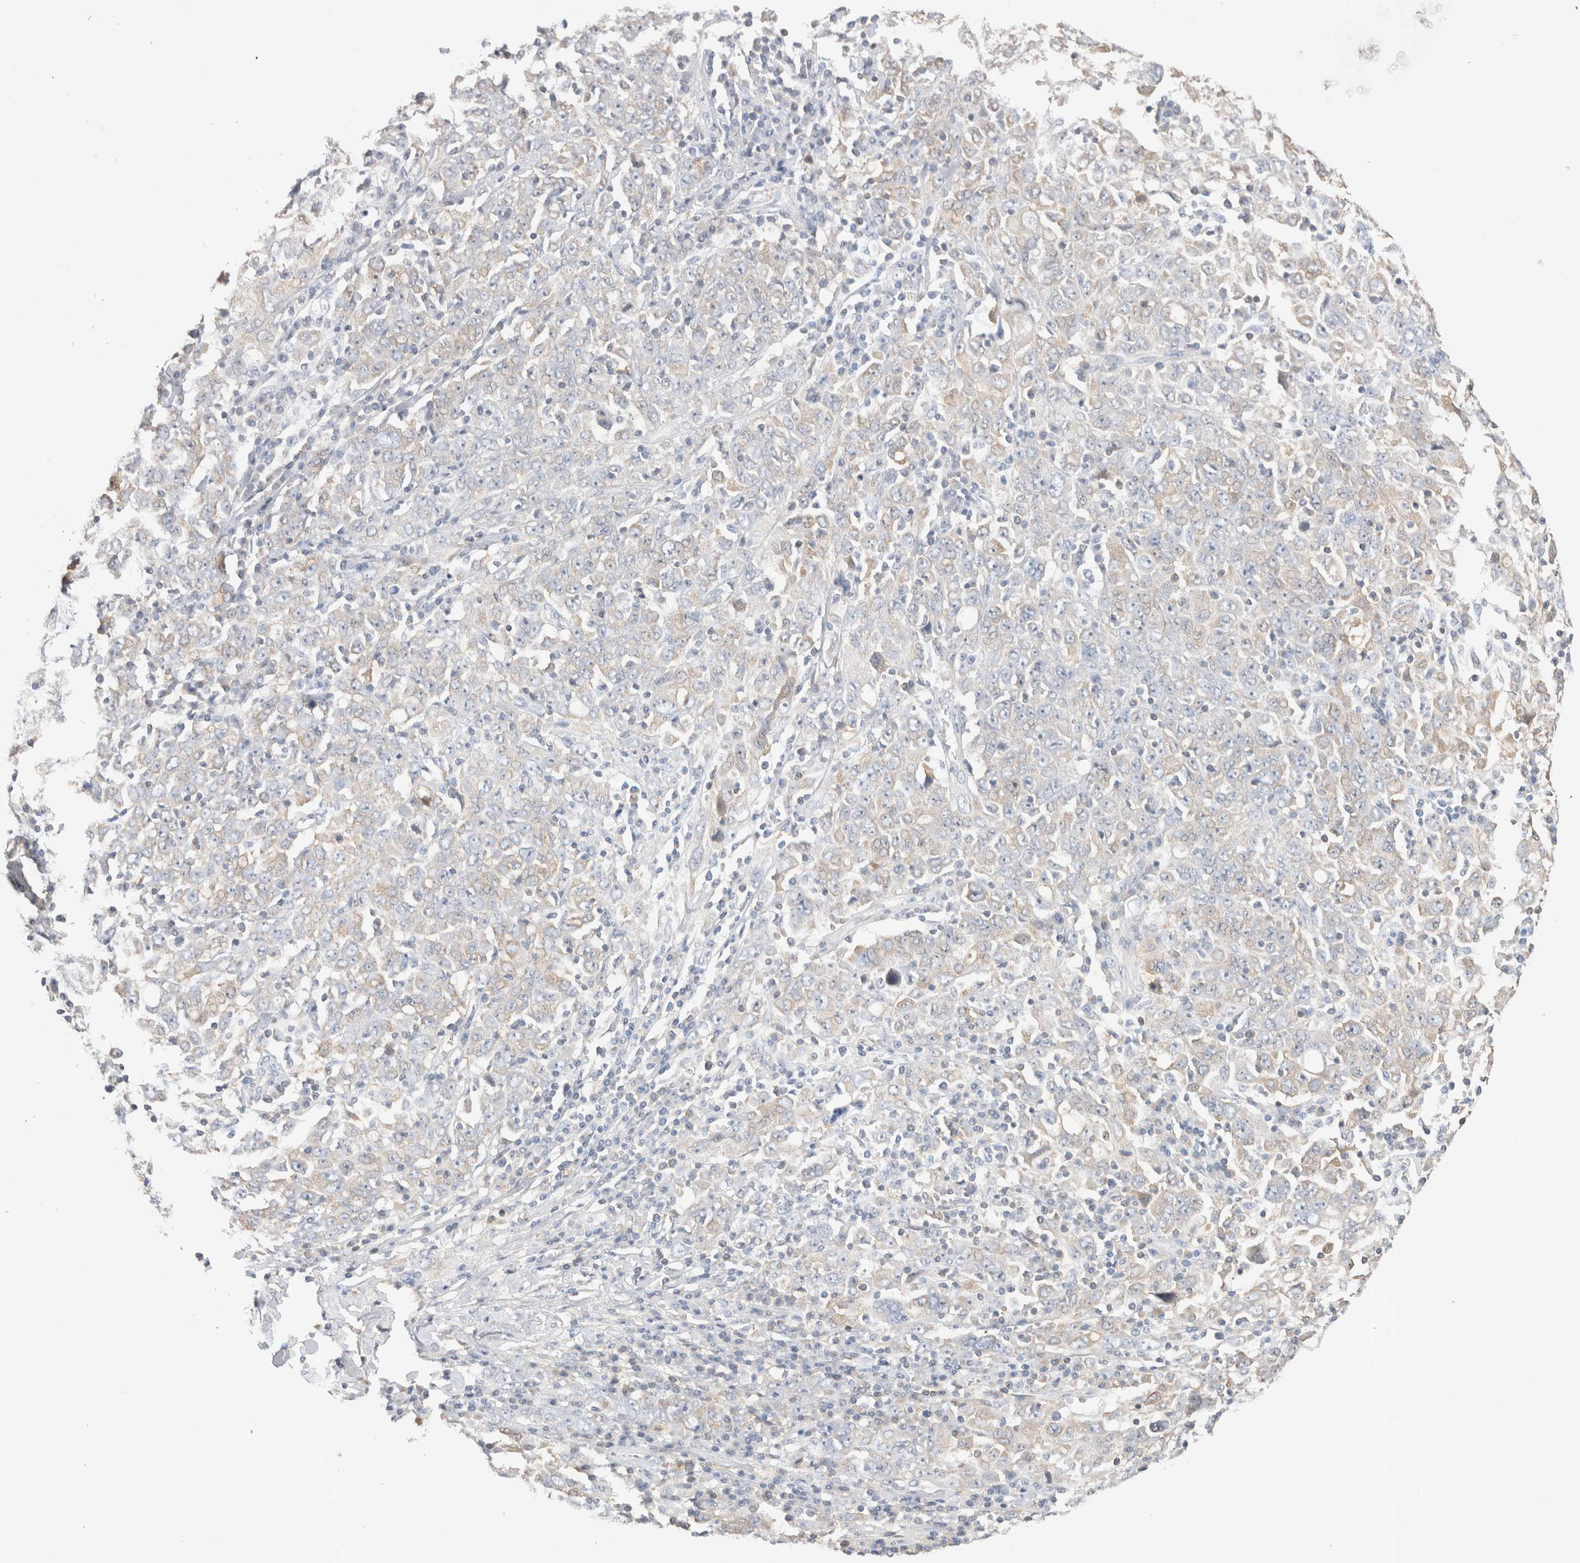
{"staining": {"intensity": "negative", "quantity": "none", "location": "none"}, "tissue": "ovarian cancer", "cell_type": "Tumor cells", "image_type": "cancer", "snomed": [{"axis": "morphology", "description": "Carcinoma, endometroid"}, {"axis": "topography", "description": "Ovary"}], "caption": "The IHC micrograph has no significant staining in tumor cells of ovarian cancer (endometroid carcinoma) tissue.", "gene": "CAPN2", "patient": {"sex": "female", "age": 62}}